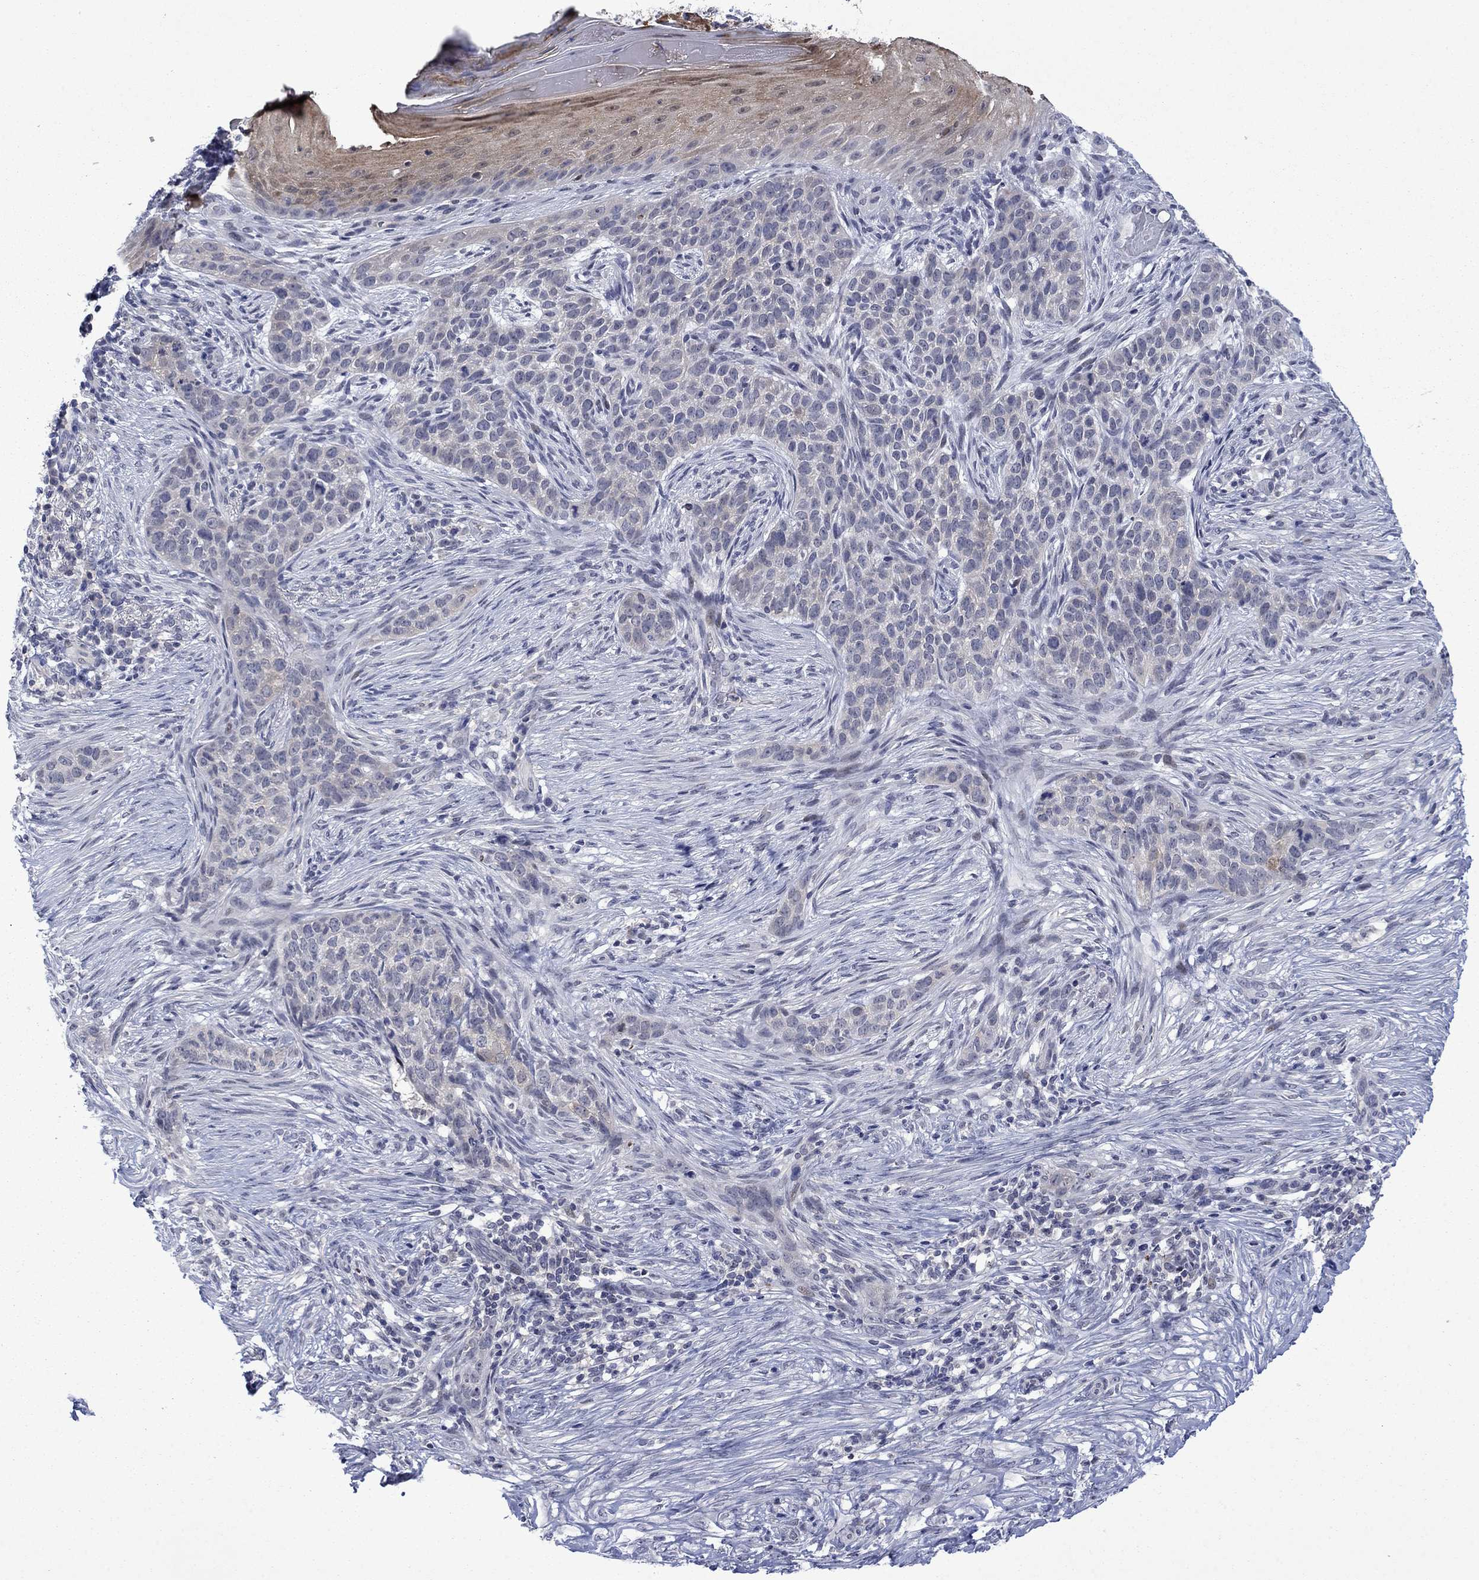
{"staining": {"intensity": "negative", "quantity": "none", "location": "none"}, "tissue": "skin cancer", "cell_type": "Tumor cells", "image_type": "cancer", "snomed": [{"axis": "morphology", "description": "Squamous cell carcinoma, NOS"}, {"axis": "topography", "description": "Skin"}], "caption": "An immunohistochemistry (IHC) histopathology image of skin cancer is shown. There is no staining in tumor cells of skin cancer.", "gene": "AGL", "patient": {"sex": "male", "age": 88}}